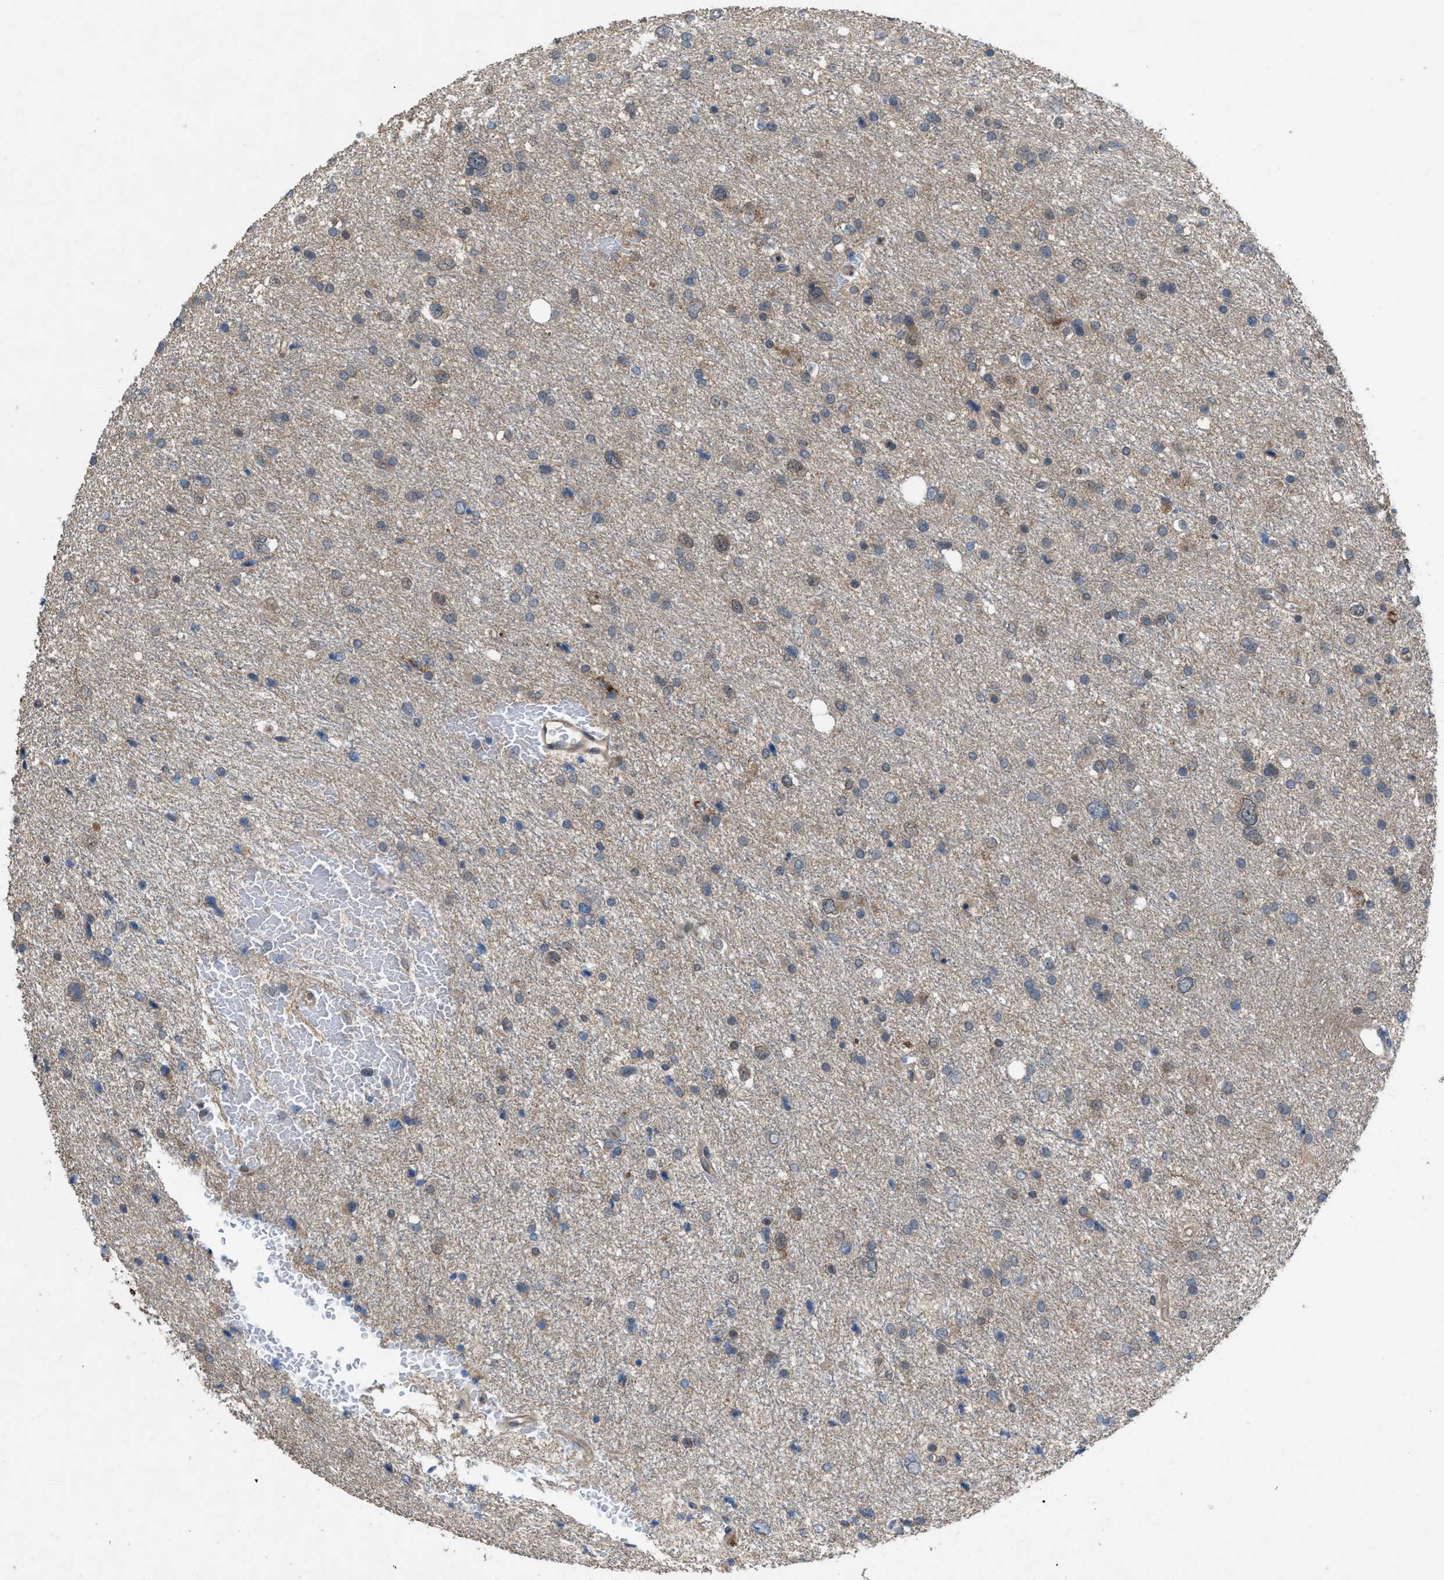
{"staining": {"intensity": "weak", "quantity": "<25%", "location": "cytoplasmic/membranous"}, "tissue": "glioma", "cell_type": "Tumor cells", "image_type": "cancer", "snomed": [{"axis": "morphology", "description": "Glioma, malignant, Low grade"}, {"axis": "topography", "description": "Brain"}], "caption": "Immunohistochemical staining of glioma reveals no significant positivity in tumor cells.", "gene": "PLAA", "patient": {"sex": "female", "age": 37}}